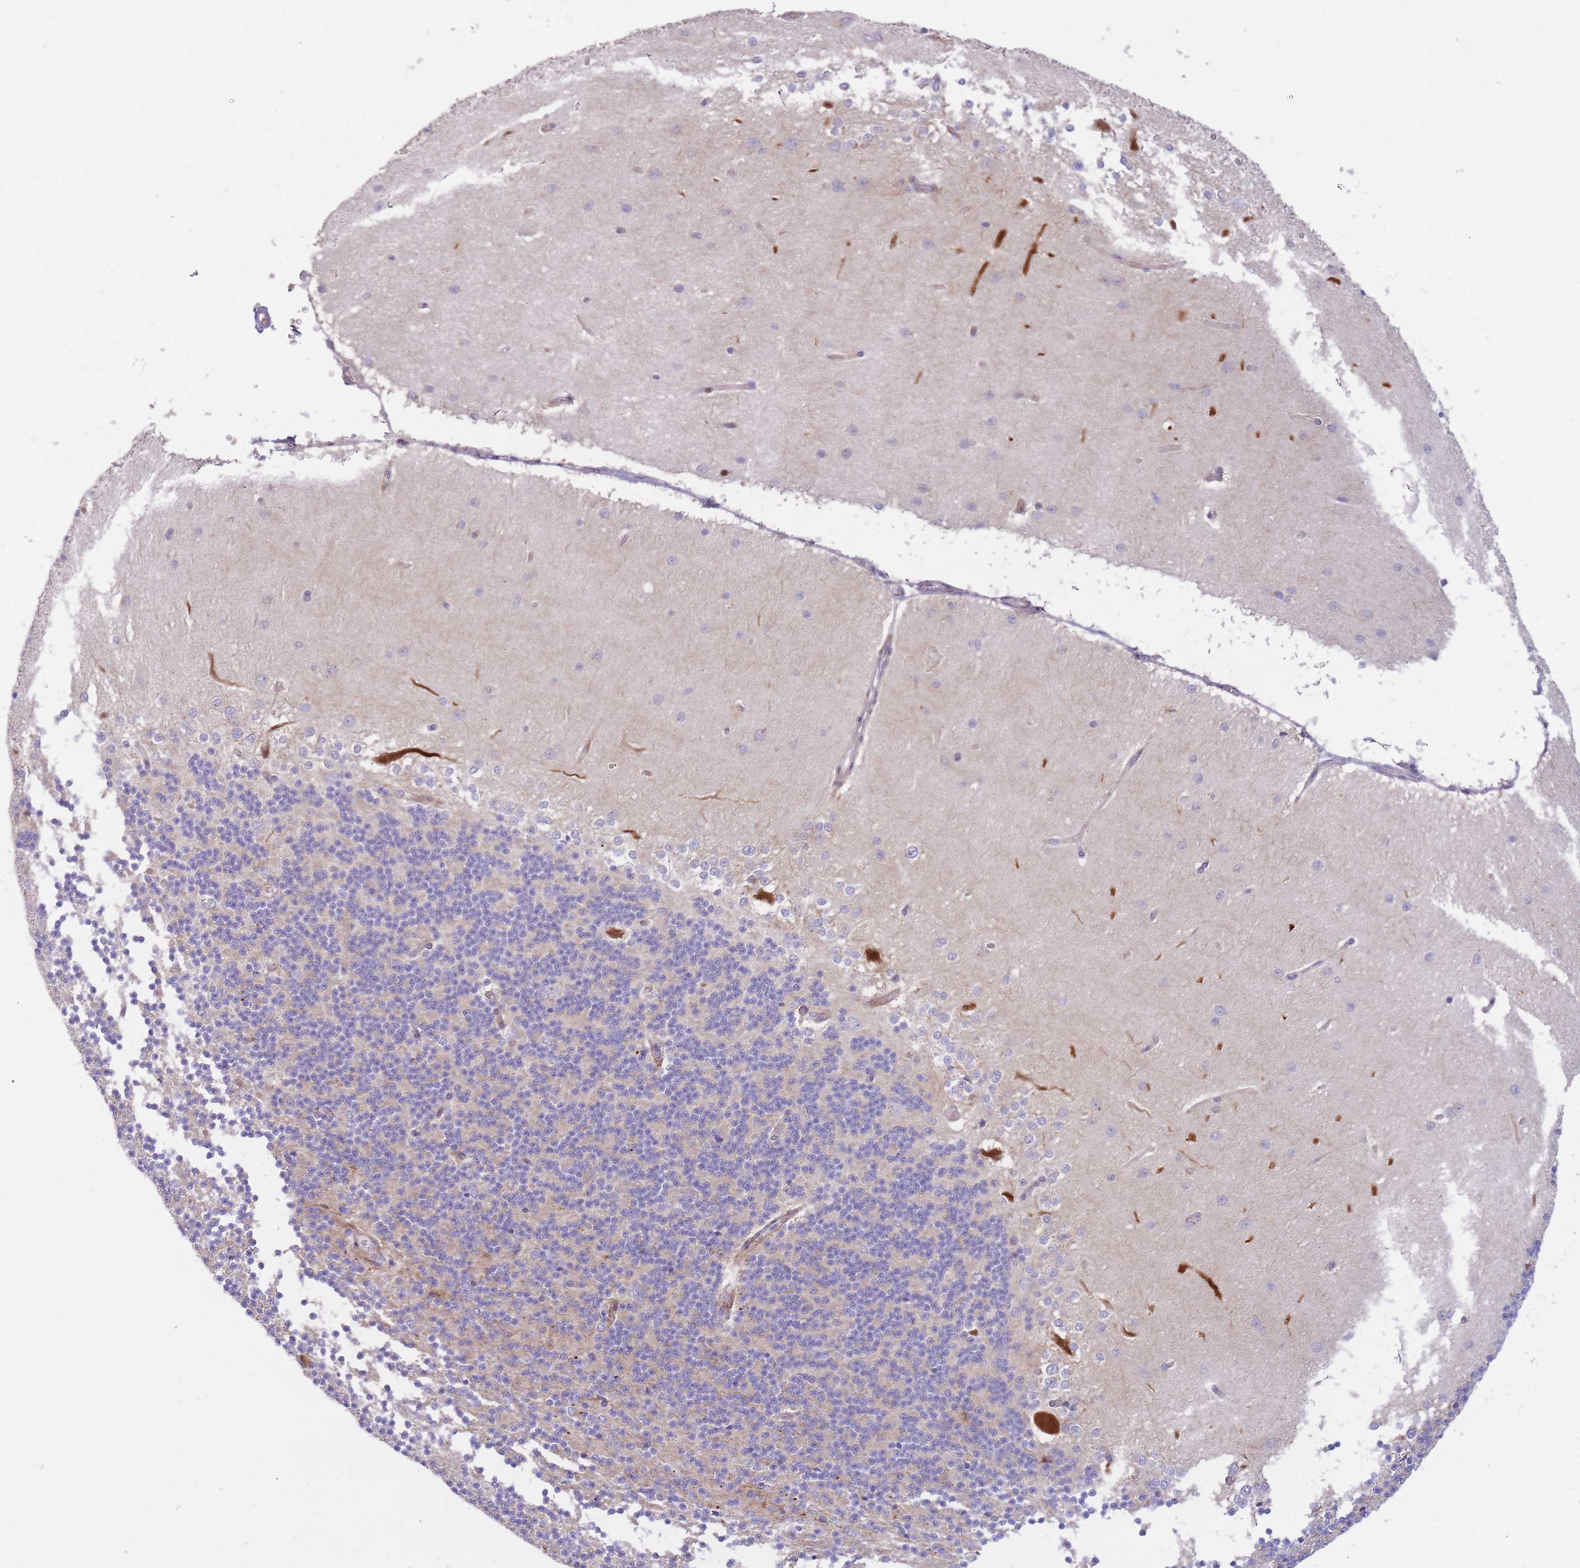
{"staining": {"intensity": "negative", "quantity": "none", "location": "none"}, "tissue": "cerebellum", "cell_type": "Cells in granular layer", "image_type": "normal", "snomed": [{"axis": "morphology", "description": "Normal tissue, NOS"}, {"axis": "topography", "description": "Cerebellum"}], "caption": "High magnification brightfield microscopy of benign cerebellum stained with DAB (3,3'-diaminobenzidine) (brown) and counterstained with hematoxylin (blue): cells in granular layer show no significant positivity. Brightfield microscopy of immunohistochemistry (IHC) stained with DAB (3,3'-diaminobenzidine) (brown) and hematoxylin (blue), captured at high magnification.", "gene": "ATP5MC2", "patient": {"sex": "female", "age": 29}}